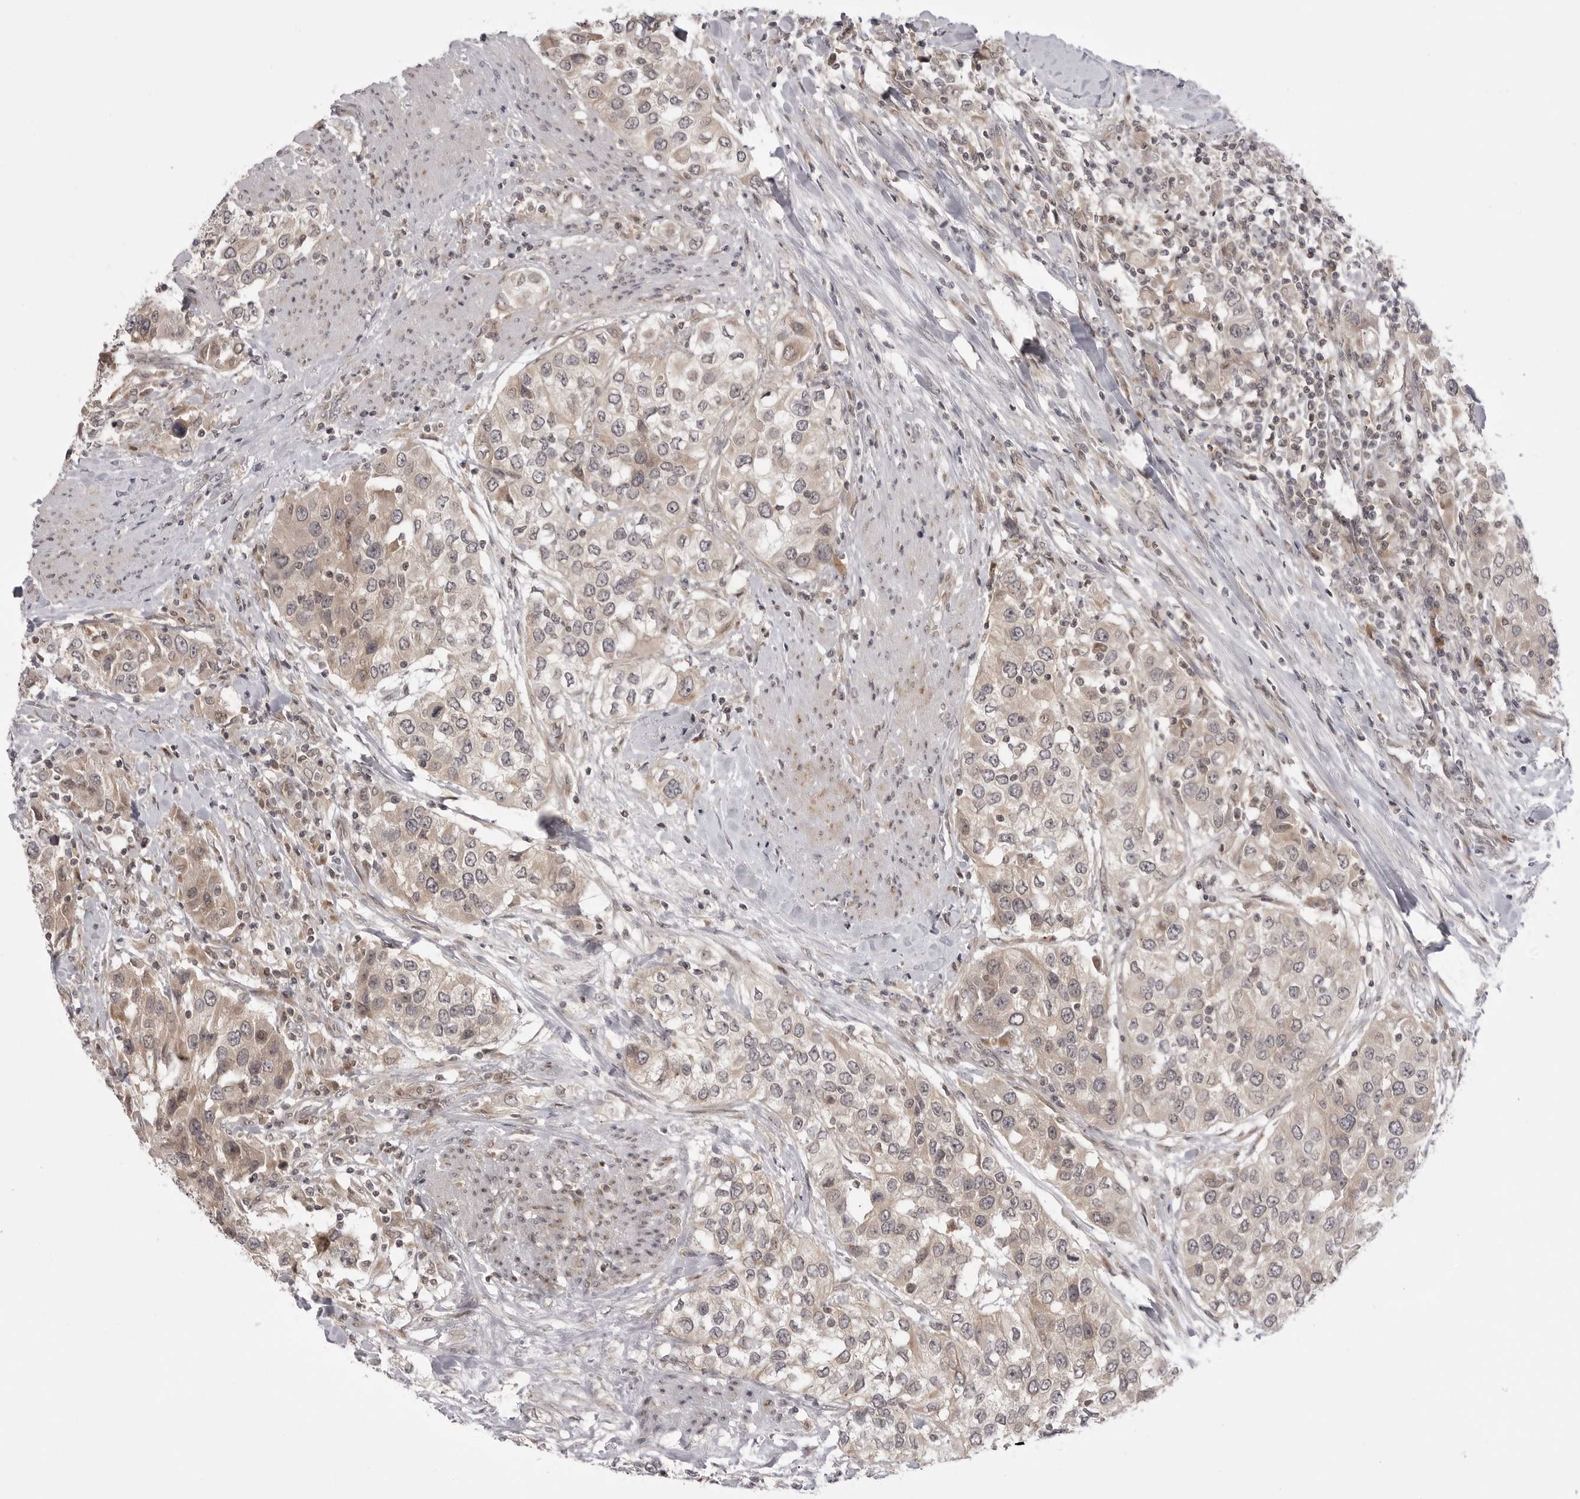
{"staining": {"intensity": "weak", "quantity": ">75%", "location": "cytoplasmic/membranous"}, "tissue": "urothelial cancer", "cell_type": "Tumor cells", "image_type": "cancer", "snomed": [{"axis": "morphology", "description": "Urothelial carcinoma, High grade"}, {"axis": "topography", "description": "Urinary bladder"}], "caption": "Tumor cells demonstrate weak cytoplasmic/membranous staining in about >75% of cells in urothelial cancer.", "gene": "PTK2B", "patient": {"sex": "female", "age": 80}}